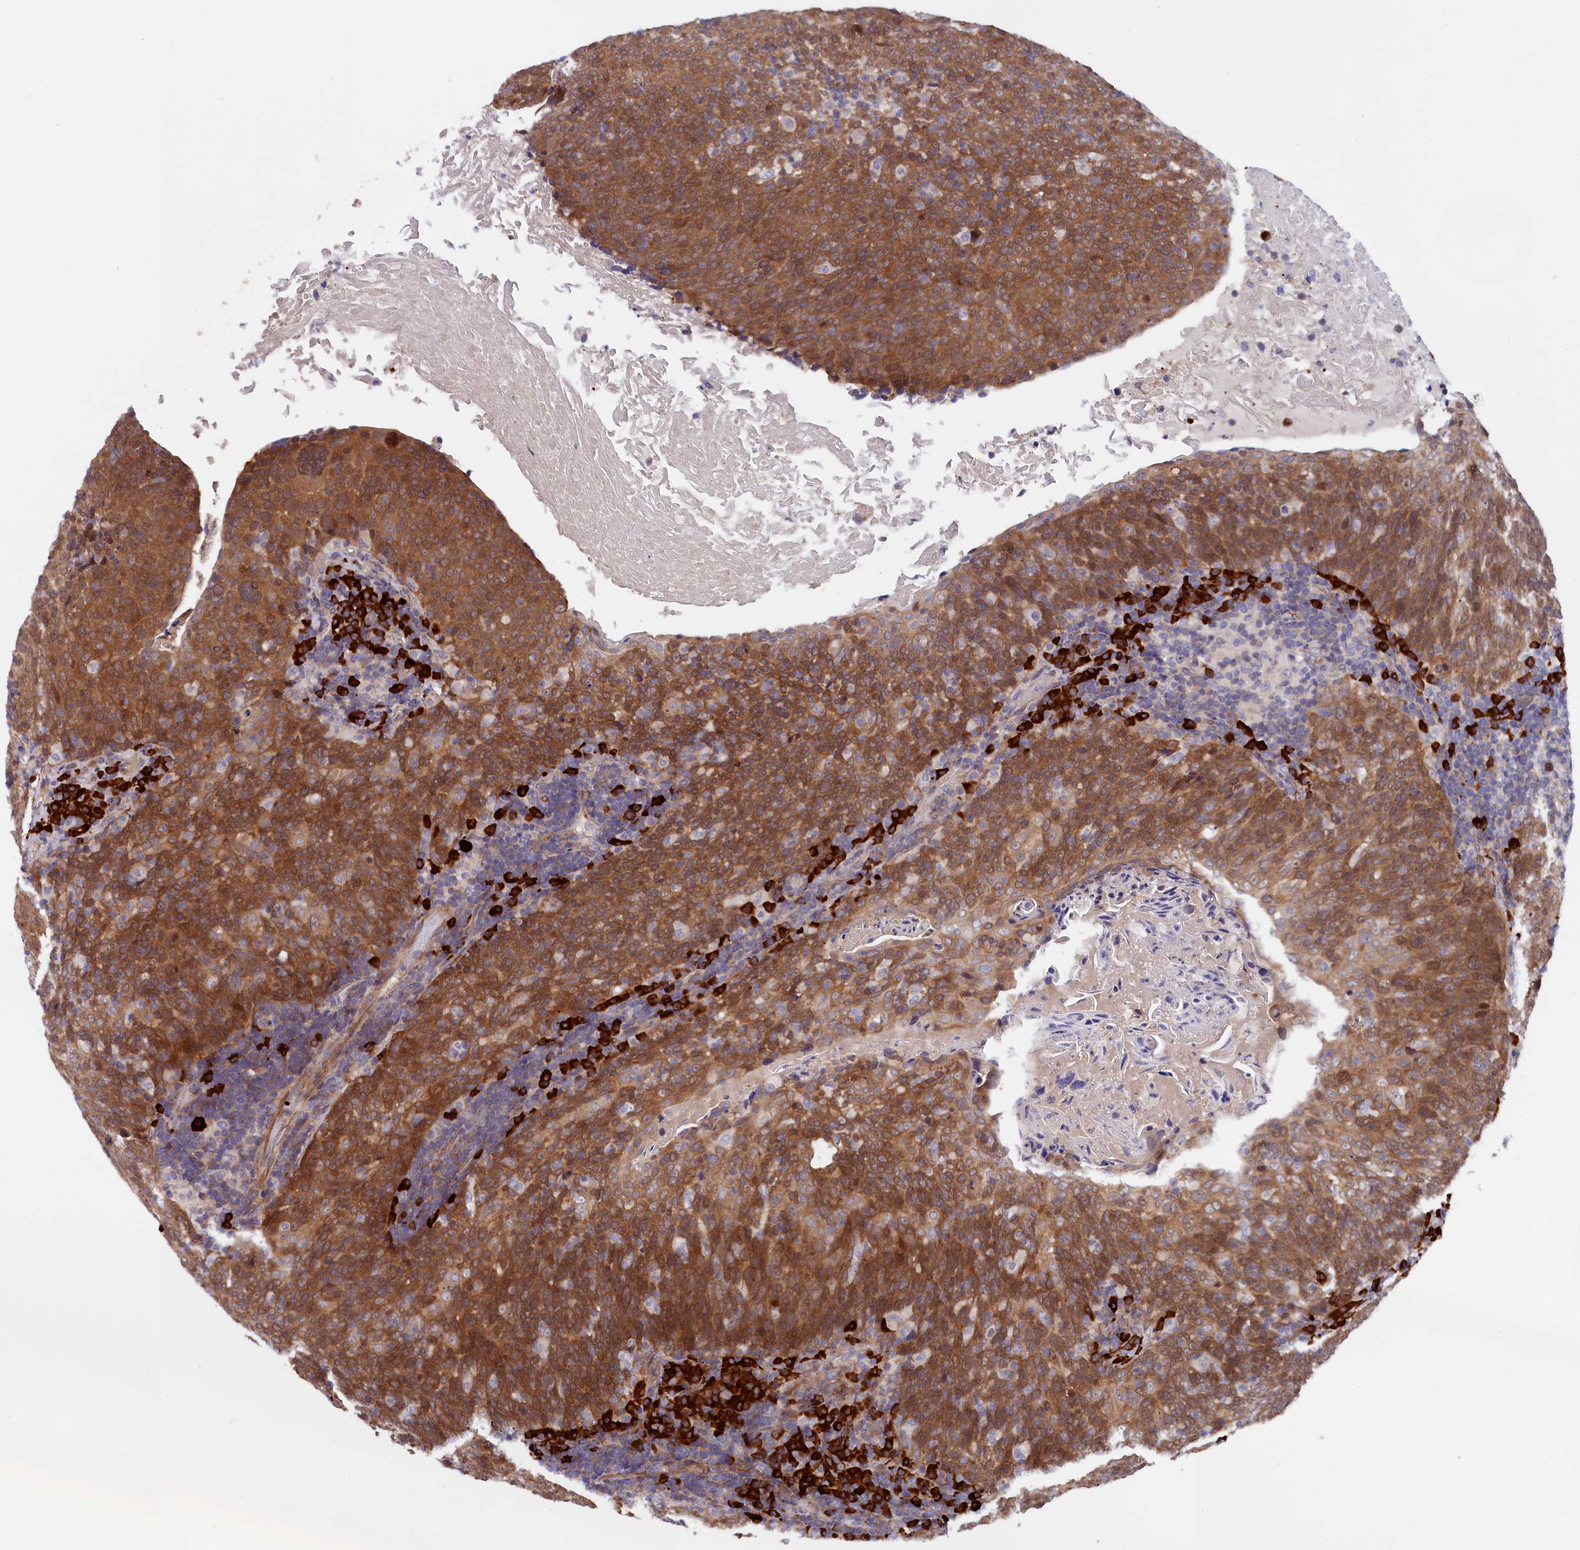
{"staining": {"intensity": "moderate", "quantity": ">75%", "location": "cytoplasmic/membranous"}, "tissue": "head and neck cancer", "cell_type": "Tumor cells", "image_type": "cancer", "snomed": [{"axis": "morphology", "description": "Squamous cell carcinoma, NOS"}, {"axis": "morphology", "description": "Squamous cell carcinoma, metastatic, NOS"}, {"axis": "topography", "description": "Lymph node"}, {"axis": "topography", "description": "Head-Neck"}], "caption": "Moderate cytoplasmic/membranous staining for a protein is present in approximately >75% of tumor cells of head and neck cancer (metastatic squamous cell carcinoma) using IHC.", "gene": "JPT2", "patient": {"sex": "male", "age": 62}}